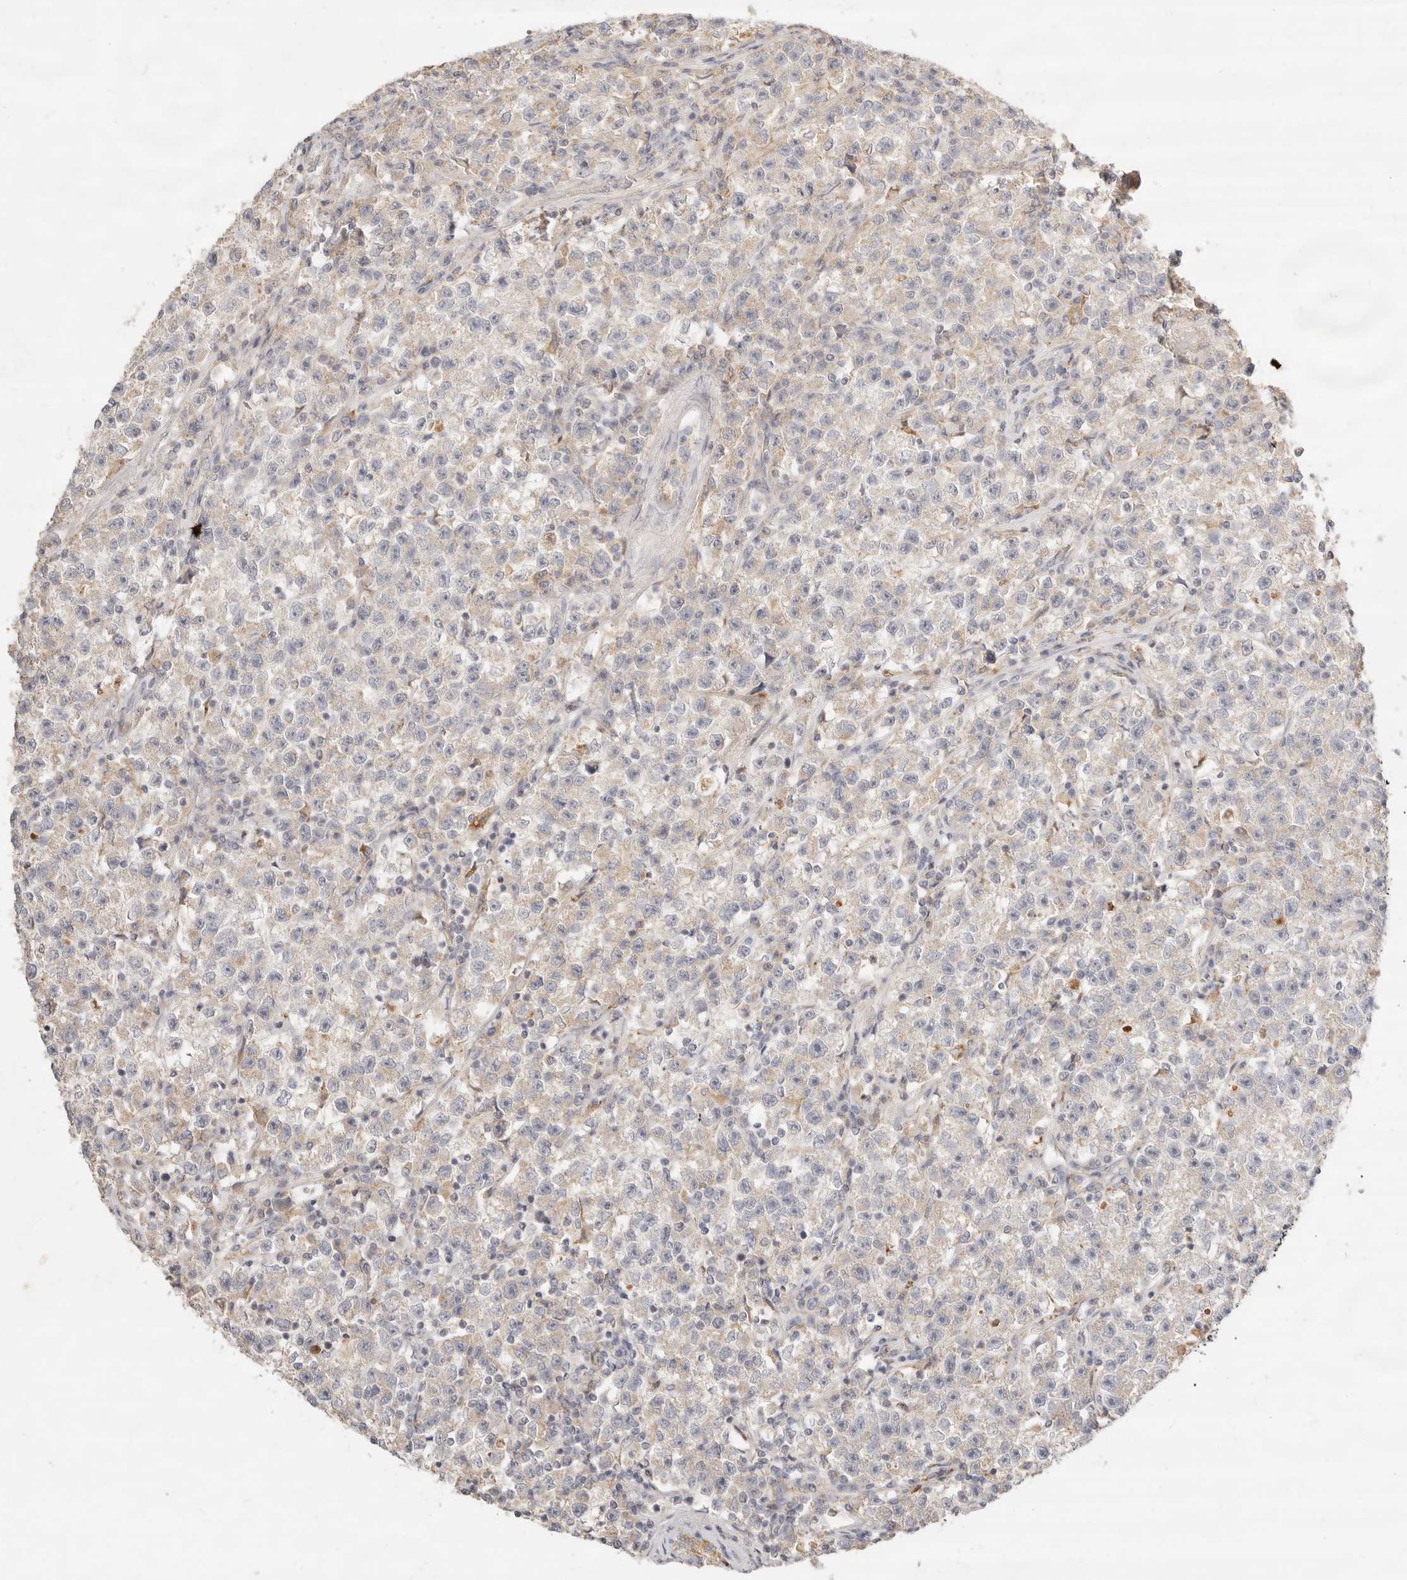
{"staining": {"intensity": "negative", "quantity": "none", "location": "none"}, "tissue": "testis cancer", "cell_type": "Tumor cells", "image_type": "cancer", "snomed": [{"axis": "morphology", "description": "Seminoma, NOS"}, {"axis": "topography", "description": "Testis"}], "caption": "The micrograph reveals no significant positivity in tumor cells of testis seminoma.", "gene": "ACOX1", "patient": {"sex": "male", "age": 22}}